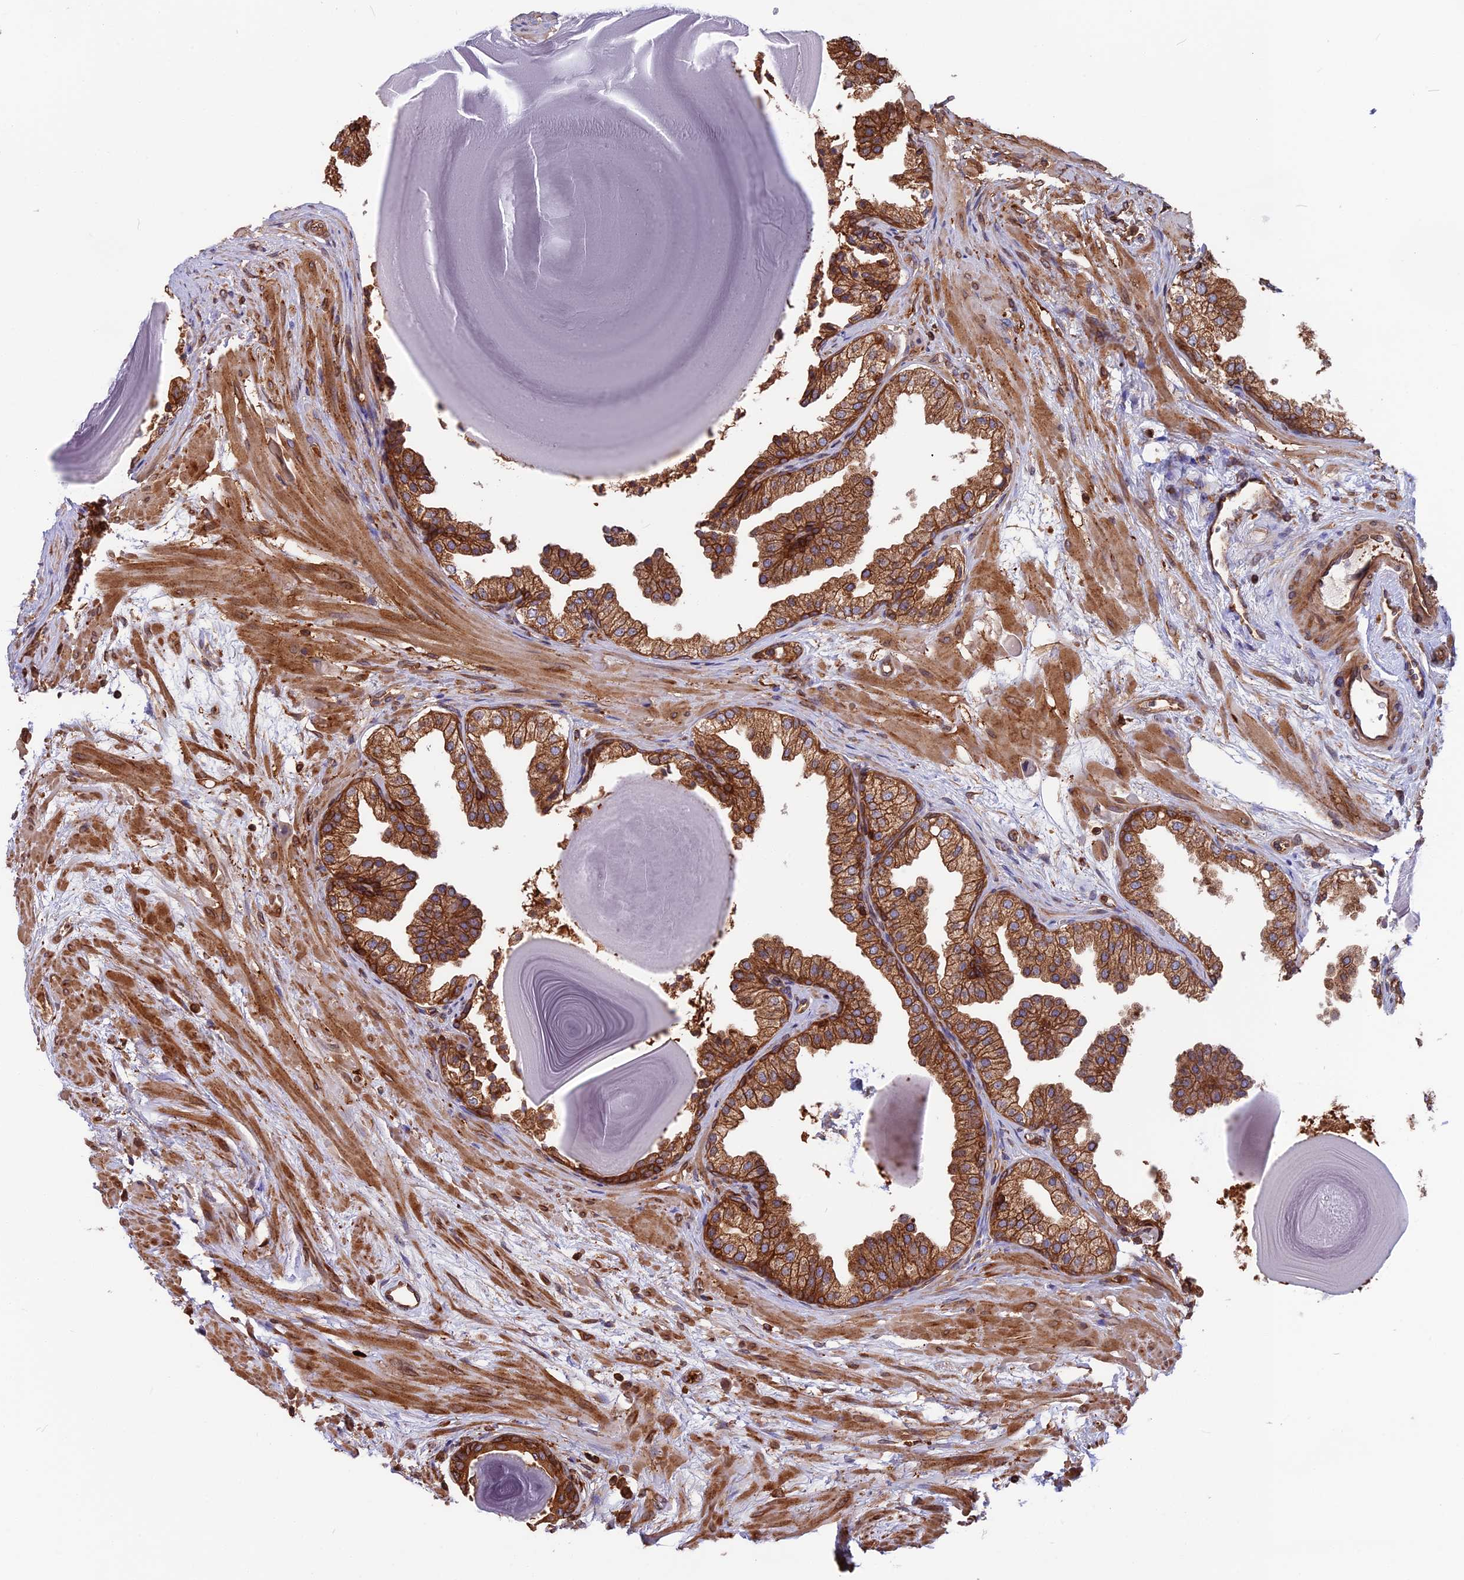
{"staining": {"intensity": "strong", "quantity": ">75%", "location": "cytoplasmic/membranous"}, "tissue": "prostate", "cell_type": "Glandular cells", "image_type": "normal", "snomed": [{"axis": "morphology", "description": "Normal tissue, NOS"}, {"axis": "topography", "description": "Prostate"}], "caption": "Immunohistochemistry of unremarkable human prostate displays high levels of strong cytoplasmic/membranous staining in about >75% of glandular cells. The staining was performed using DAB to visualize the protein expression in brown, while the nuclei were stained in blue with hematoxylin (Magnification: 20x).", "gene": "WDR1", "patient": {"sex": "male", "age": 48}}